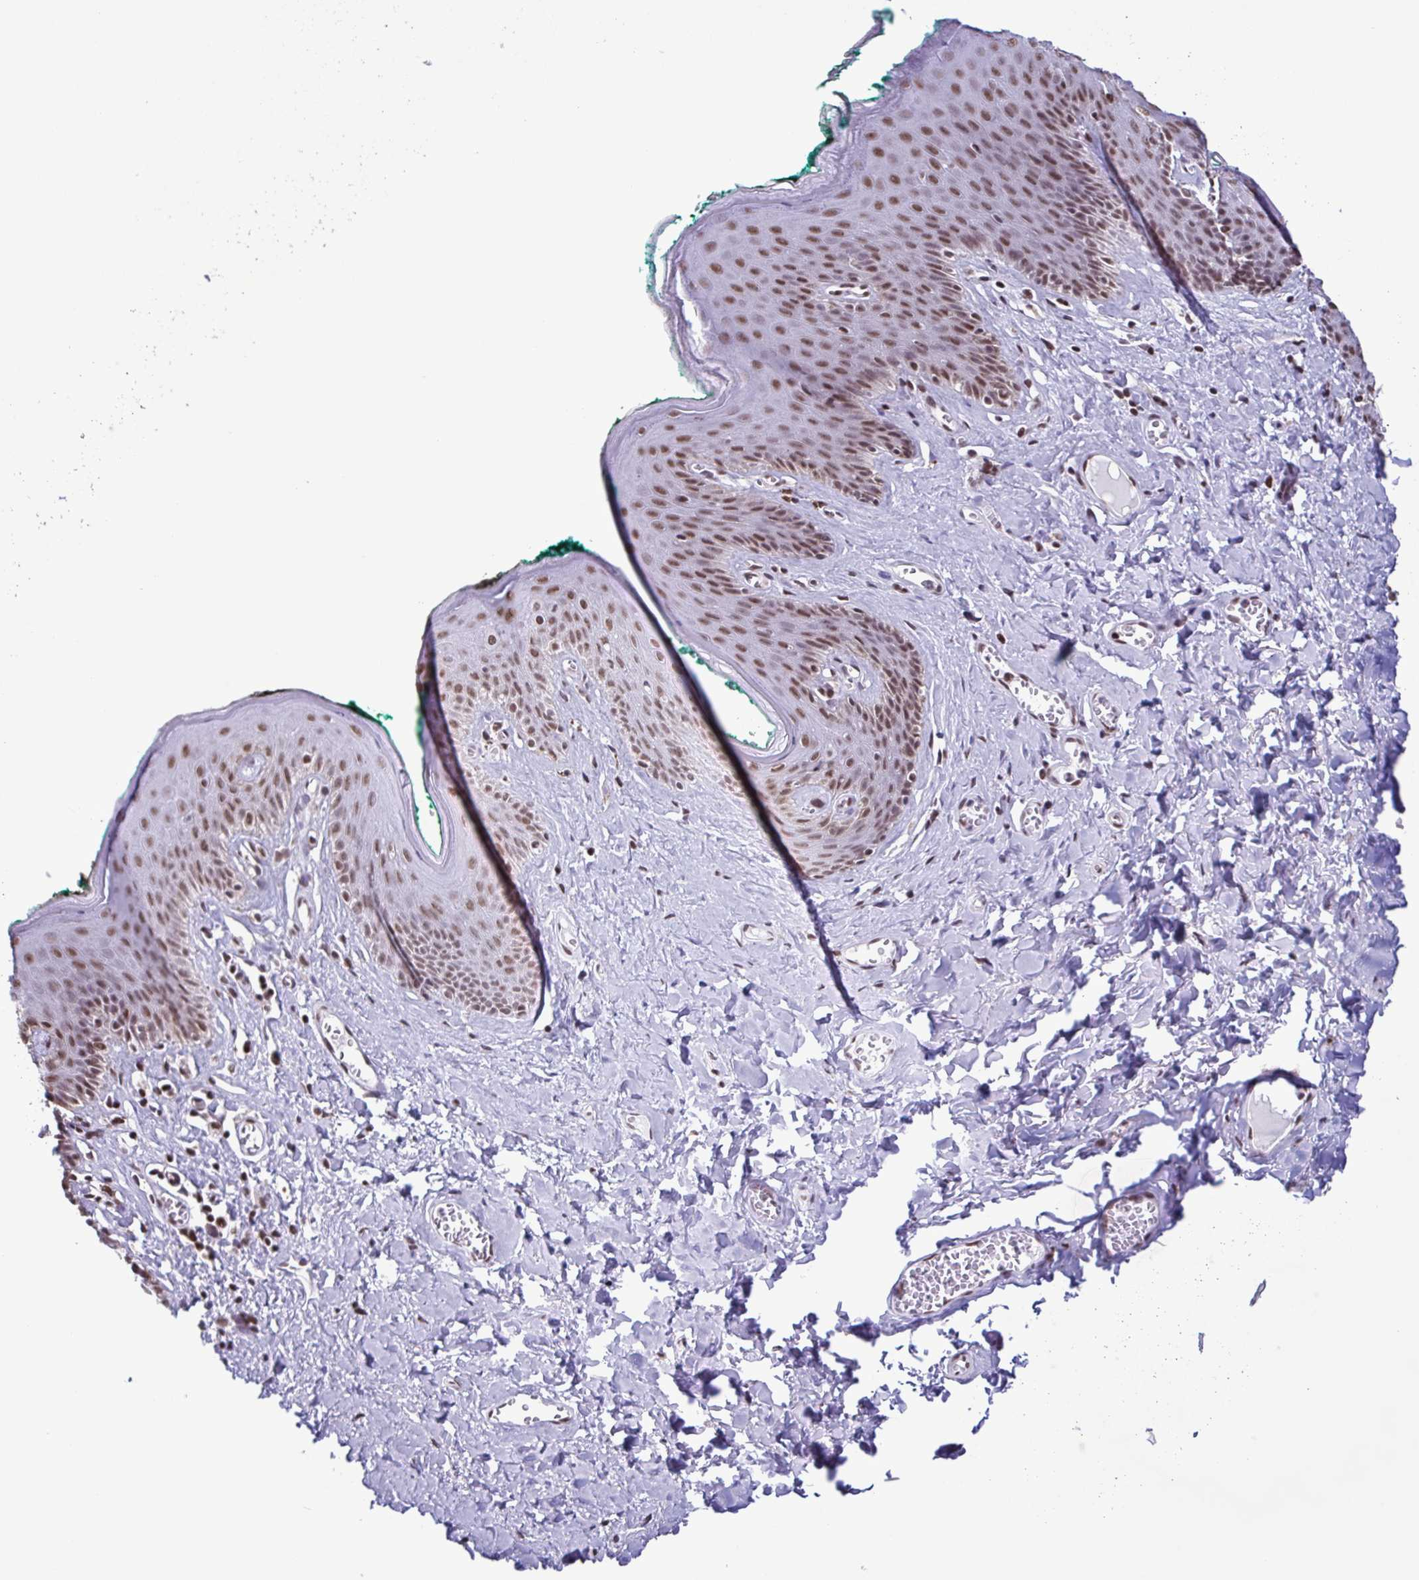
{"staining": {"intensity": "moderate", "quantity": "25%-75%", "location": "nuclear"}, "tissue": "skin", "cell_type": "Epidermal cells", "image_type": "normal", "snomed": [{"axis": "morphology", "description": "Normal tissue, NOS"}, {"axis": "topography", "description": "Vulva"}, {"axis": "topography", "description": "Peripheral nerve tissue"}], "caption": "Normal skin exhibits moderate nuclear expression in about 25%-75% of epidermal cells Using DAB (brown) and hematoxylin (blue) stains, captured at high magnification using brightfield microscopy..", "gene": "TIMM21", "patient": {"sex": "female", "age": 66}}